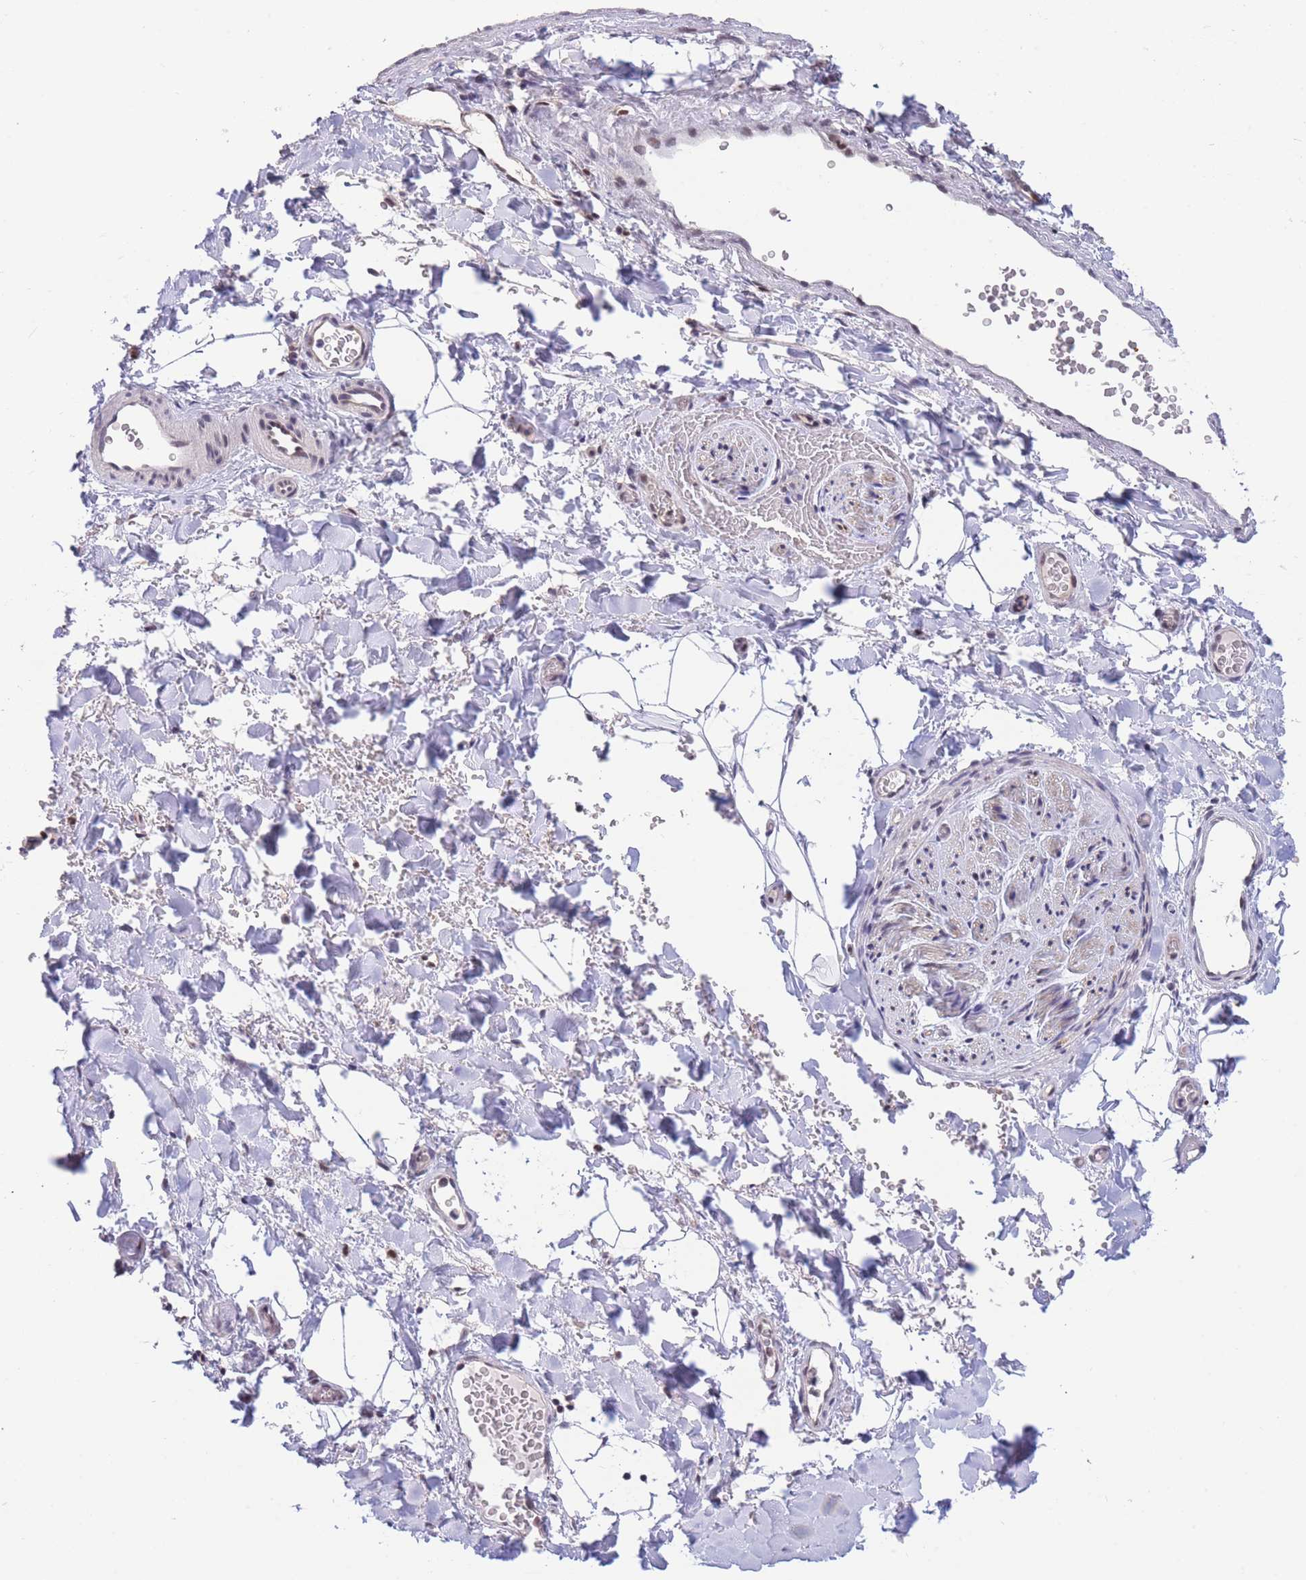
{"staining": {"intensity": "negative", "quantity": "none", "location": "none"}, "tissue": "adipose tissue", "cell_type": "Adipocytes", "image_type": "normal", "snomed": [{"axis": "morphology", "description": "Normal tissue, NOS"}, {"axis": "morphology", "description": "Carcinoma, NOS"}, {"axis": "topography", "description": "Pancreas"}, {"axis": "topography", "description": "Peripheral nerve tissue"}], "caption": "This histopathology image is of normal adipose tissue stained with immunohistochemistry (IHC) to label a protein in brown with the nuclei are counter-stained blue. There is no staining in adipocytes. The staining is performed using DAB brown chromogen with nuclei counter-stained in using hematoxylin.", "gene": "SMAD9", "patient": {"sex": "female", "age": 29}}